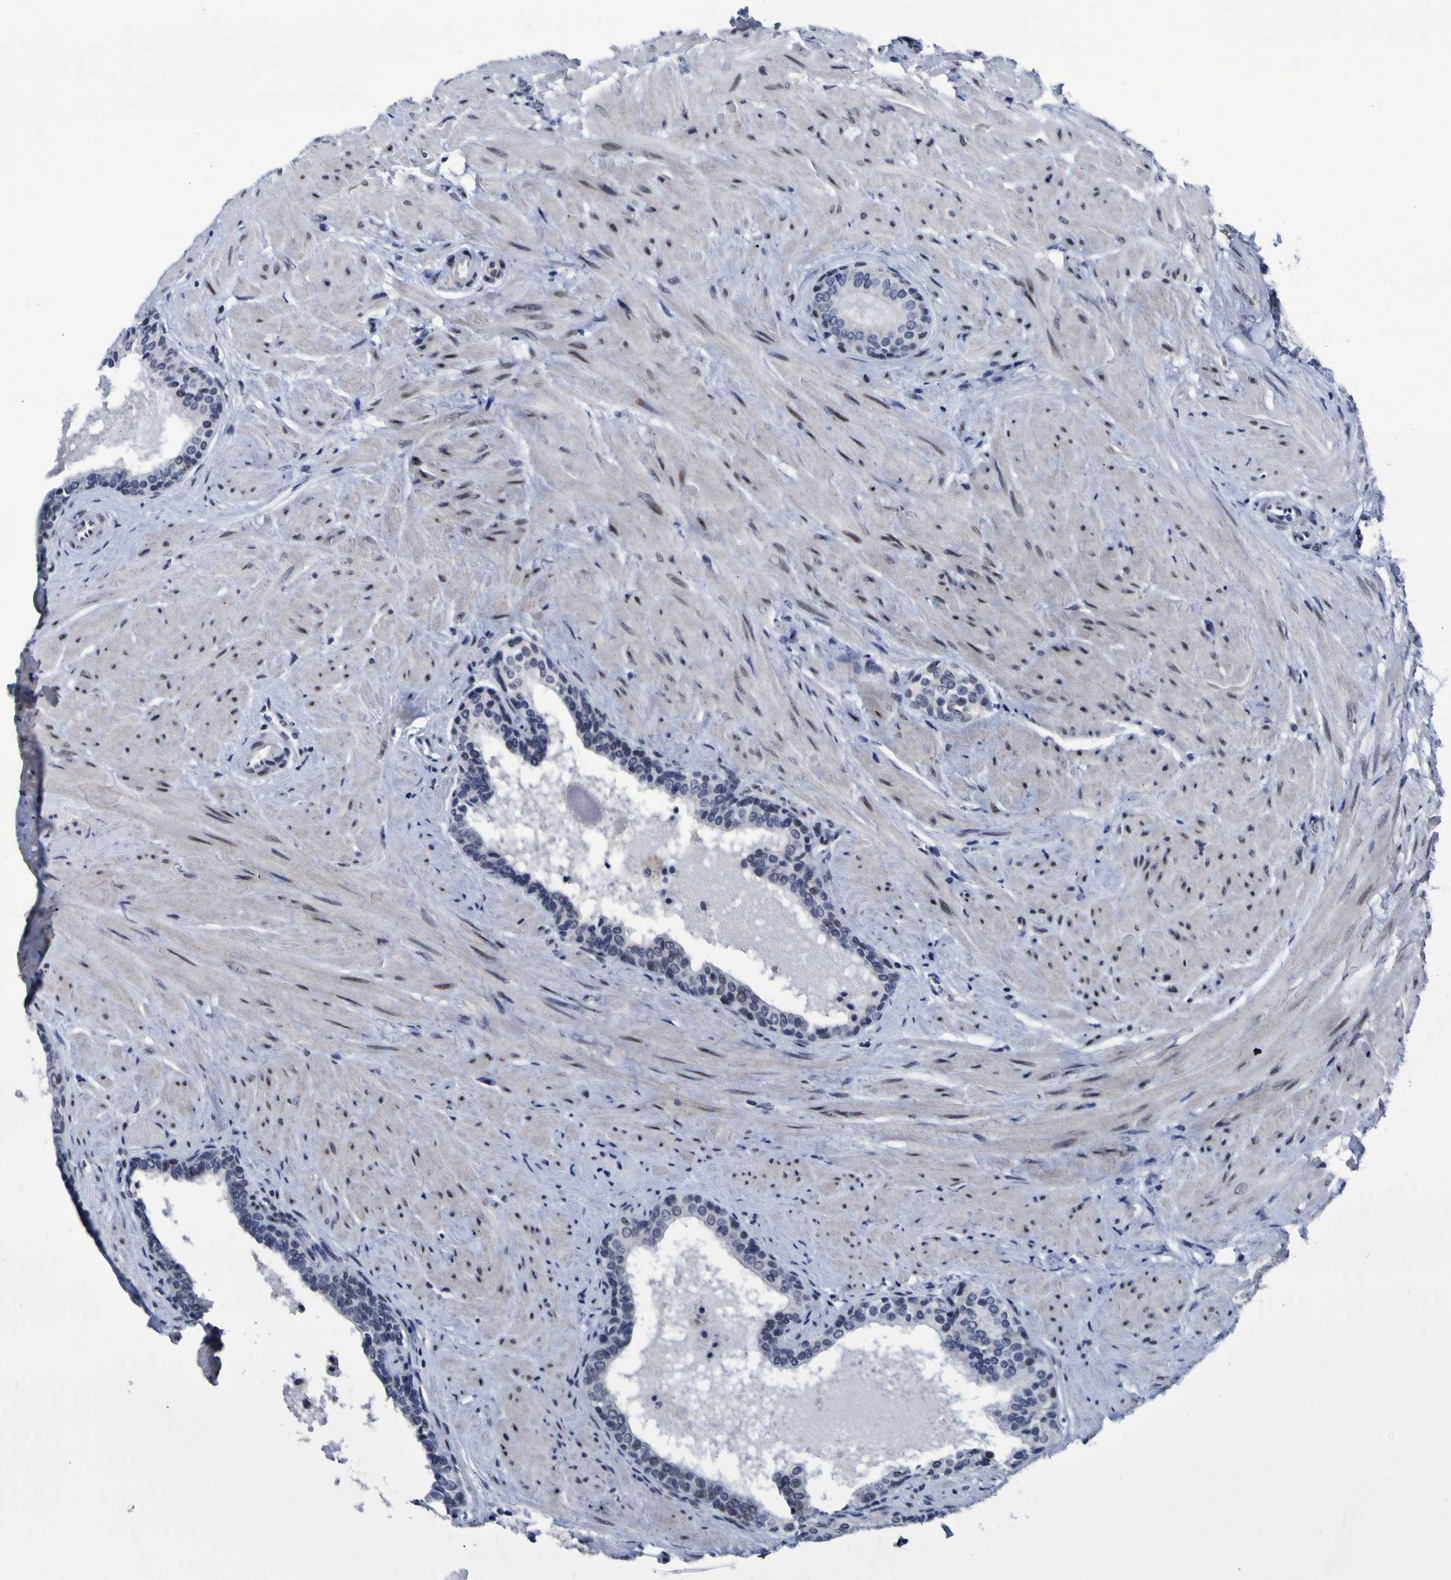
{"staining": {"intensity": "weak", "quantity": "<25%", "location": "nuclear"}, "tissue": "prostate cancer", "cell_type": "Tumor cells", "image_type": "cancer", "snomed": [{"axis": "morphology", "description": "Adenocarcinoma, Low grade"}, {"axis": "topography", "description": "Prostate"}], "caption": "Photomicrograph shows no protein staining in tumor cells of adenocarcinoma (low-grade) (prostate) tissue.", "gene": "MBD3", "patient": {"sex": "male", "age": 60}}